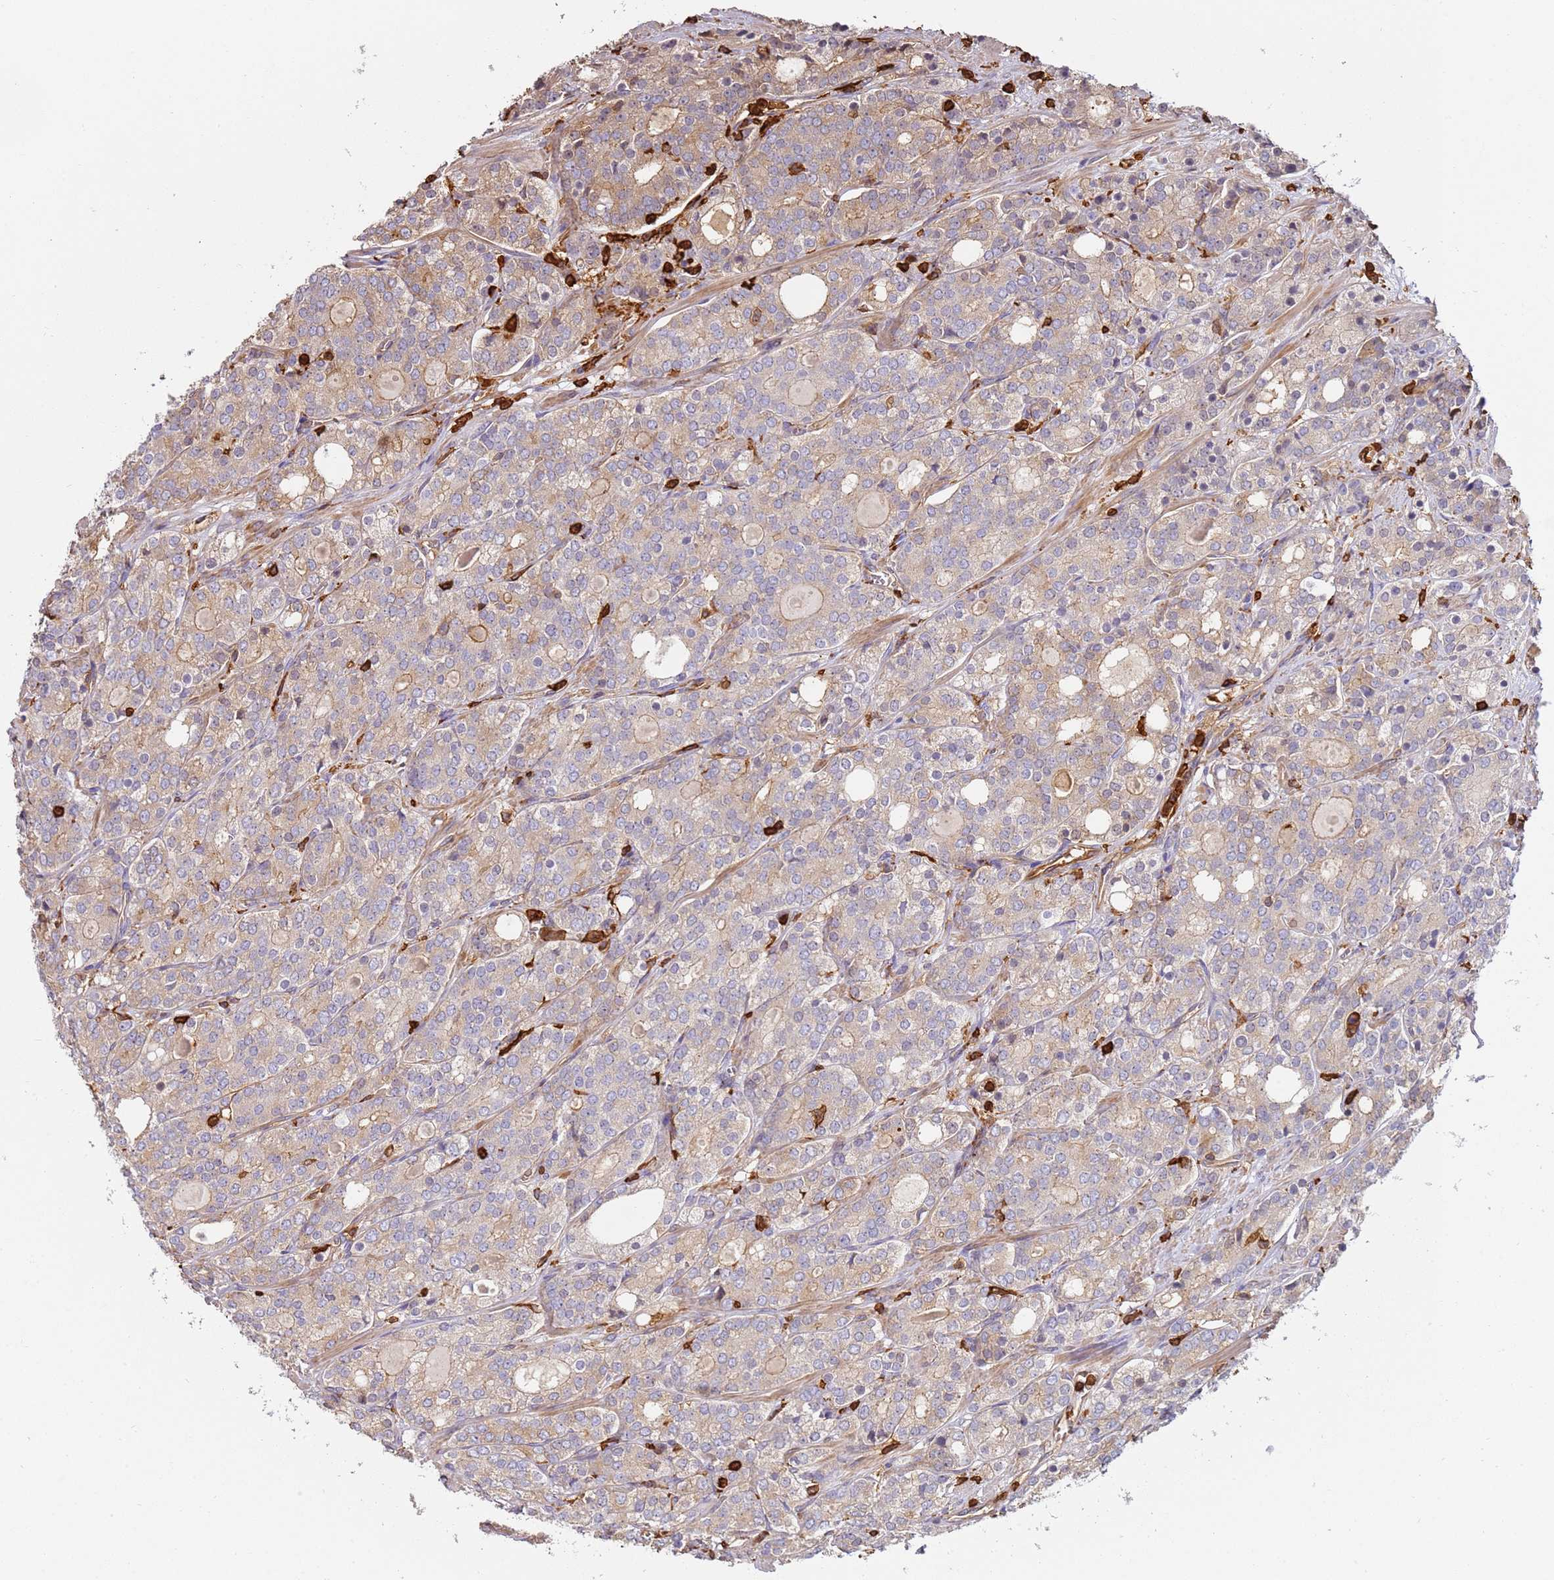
{"staining": {"intensity": "weak", "quantity": "25%-75%", "location": "cytoplasmic/membranous"}, "tissue": "prostate cancer", "cell_type": "Tumor cells", "image_type": "cancer", "snomed": [{"axis": "morphology", "description": "Adenocarcinoma, High grade"}, {"axis": "topography", "description": "Prostate"}], "caption": "IHC histopathology image of neoplastic tissue: human prostate cancer stained using immunohistochemistry reveals low levels of weak protein expression localized specifically in the cytoplasmic/membranous of tumor cells, appearing as a cytoplasmic/membranous brown color.", "gene": "OR6P1", "patient": {"sex": "male", "age": 64}}